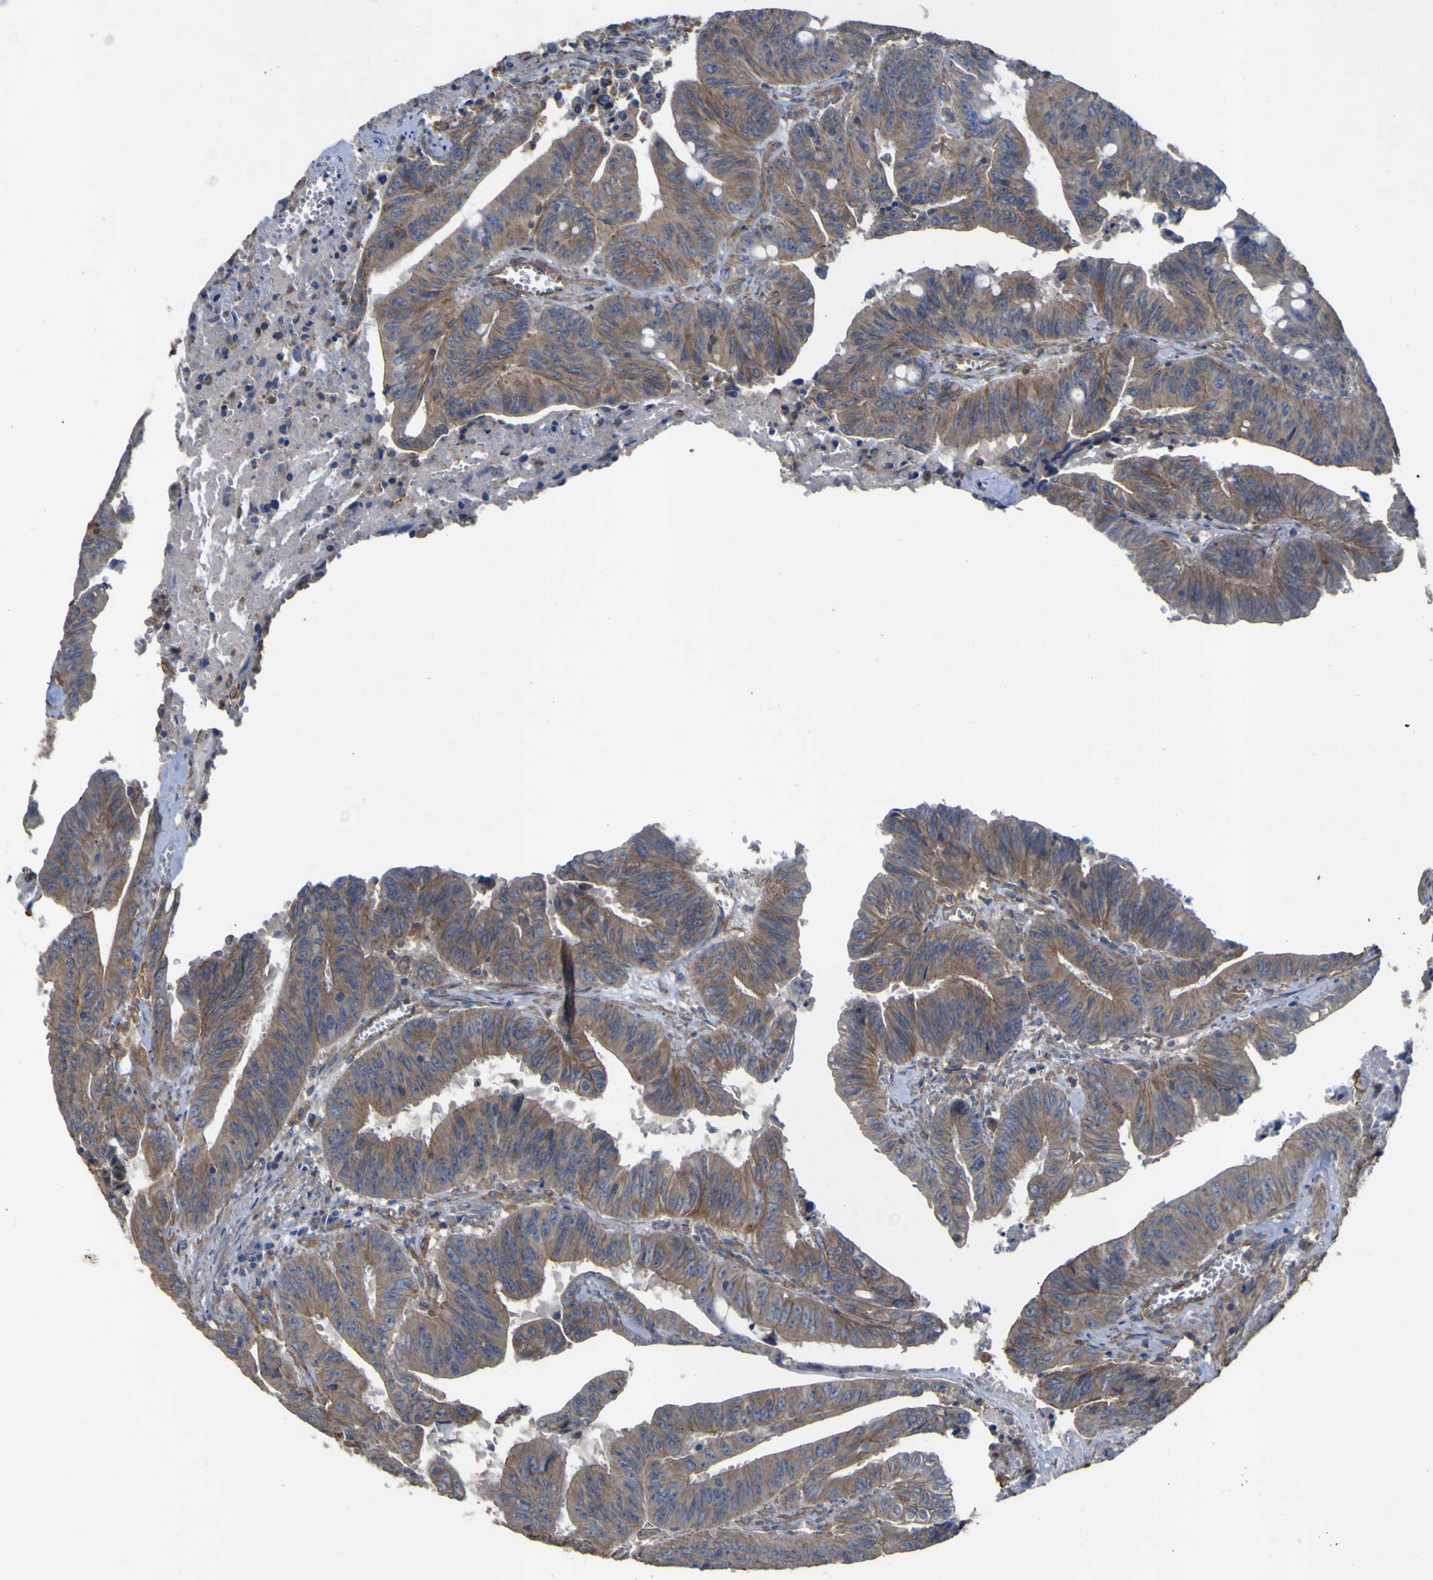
{"staining": {"intensity": "moderate", "quantity": ">75%", "location": "cytoplasmic/membranous"}, "tissue": "colorectal cancer", "cell_type": "Tumor cells", "image_type": "cancer", "snomed": [{"axis": "morphology", "description": "Adenocarcinoma, NOS"}, {"axis": "topography", "description": "Colon"}], "caption": "Brown immunohistochemical staining in colorectal adenocarcinoma displays moderate cytoplasmic/membranous staining in approximately >75% of tumor cells.", "gene": "TNFSF15", "patient": {"sex": "male", "age": 45}}